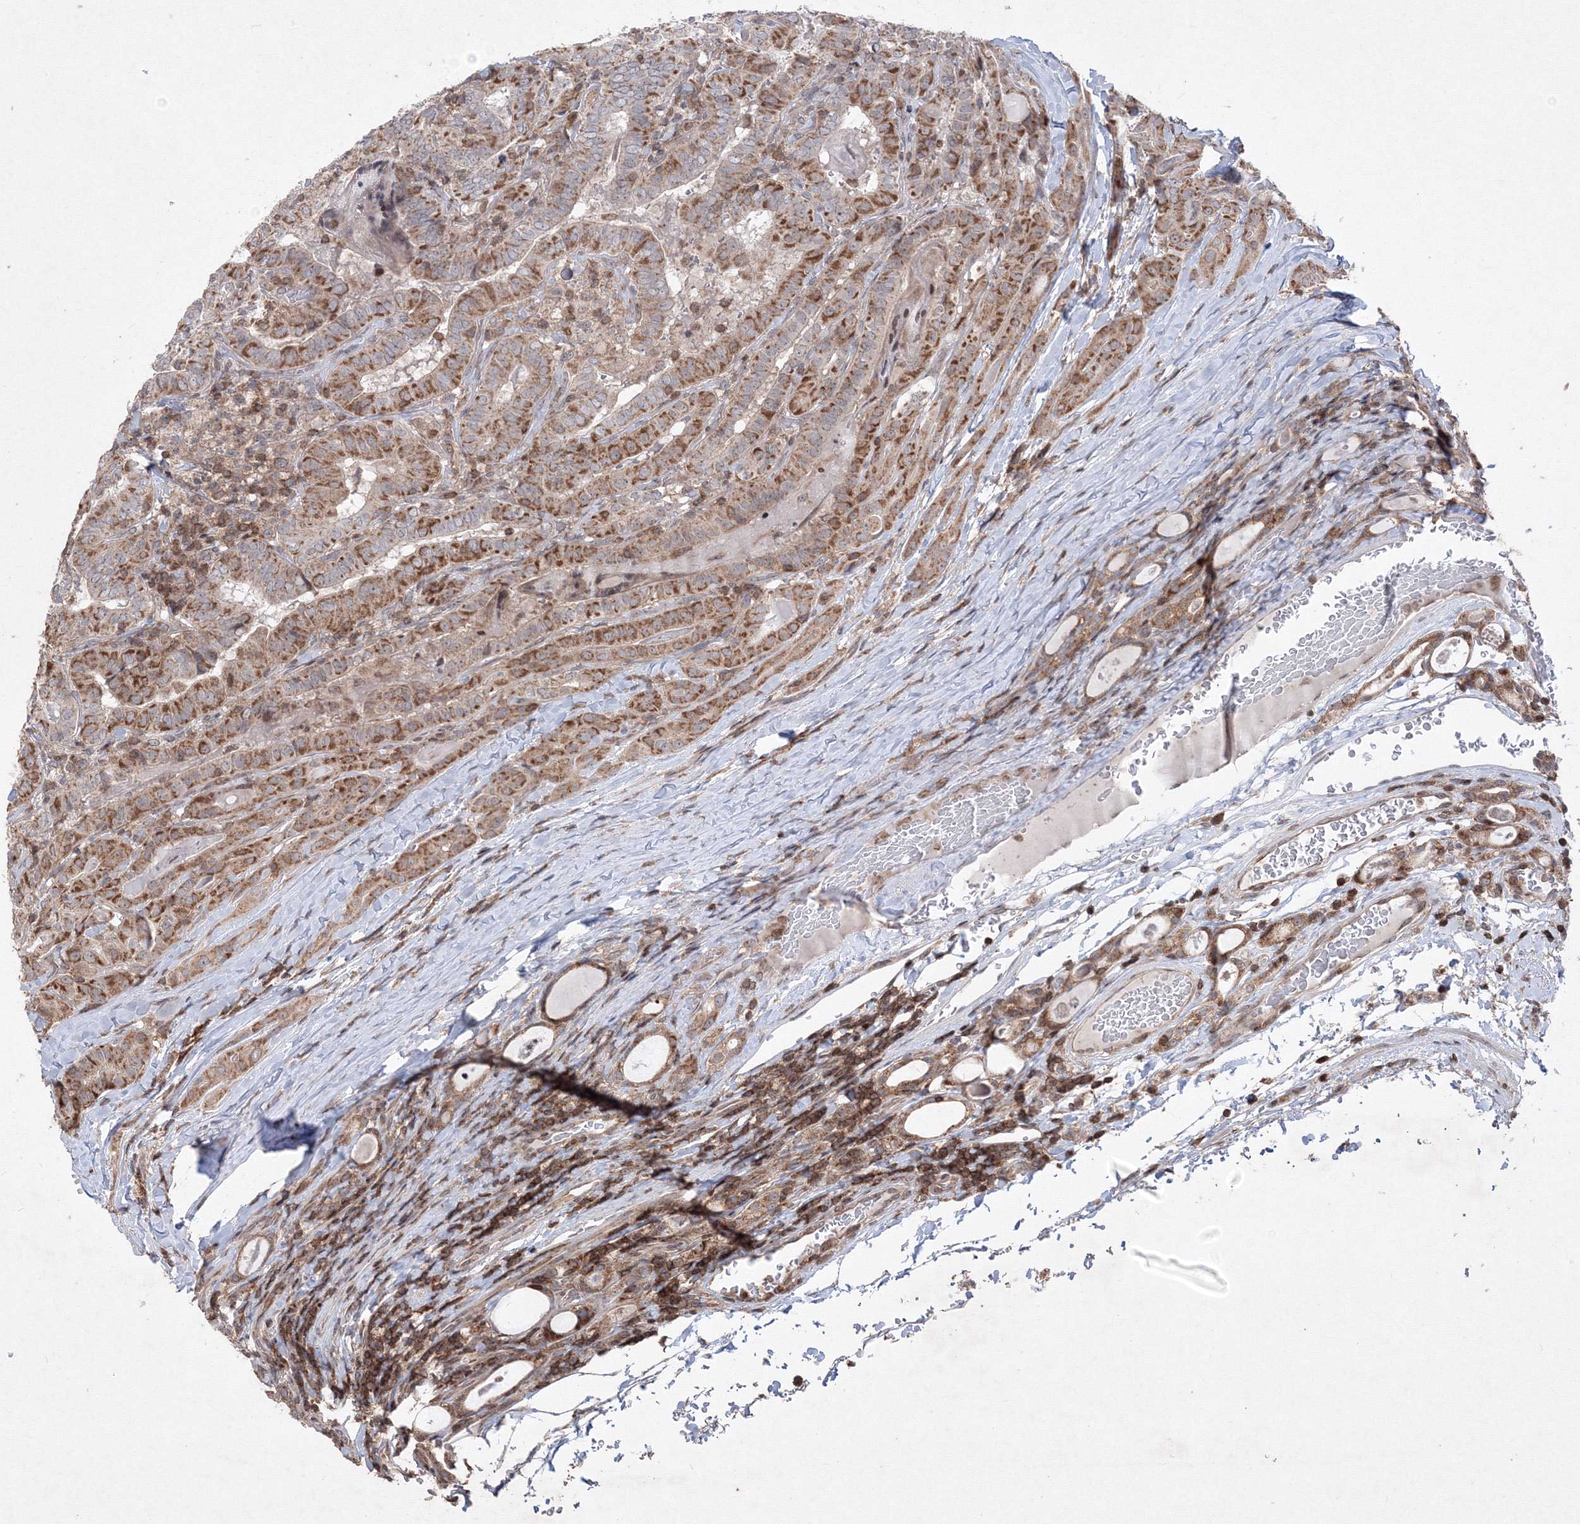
{"staining": {"intensity": "moderate", "quantity": ">75%", "location": "cytoplasmic/membranous"}, "tissue": "thyroid cancer", "cell_type": "Tumor cells", "image_type": "cancer", "snomed": [{"axis": "morphology", "description": "Papillary adenocarcinoma, NOS"}, {"axis": "topography", "description": "Thyroid gland"}], "caption": "The micrograph shows staining of thyroid papillary adenocarcinoma, revealing moderate cytoplasmic/membranous protein staining (brown color) within tumor cells.", "gene": "MKRN2", "patient": {"sex": "female", "age": 72}}